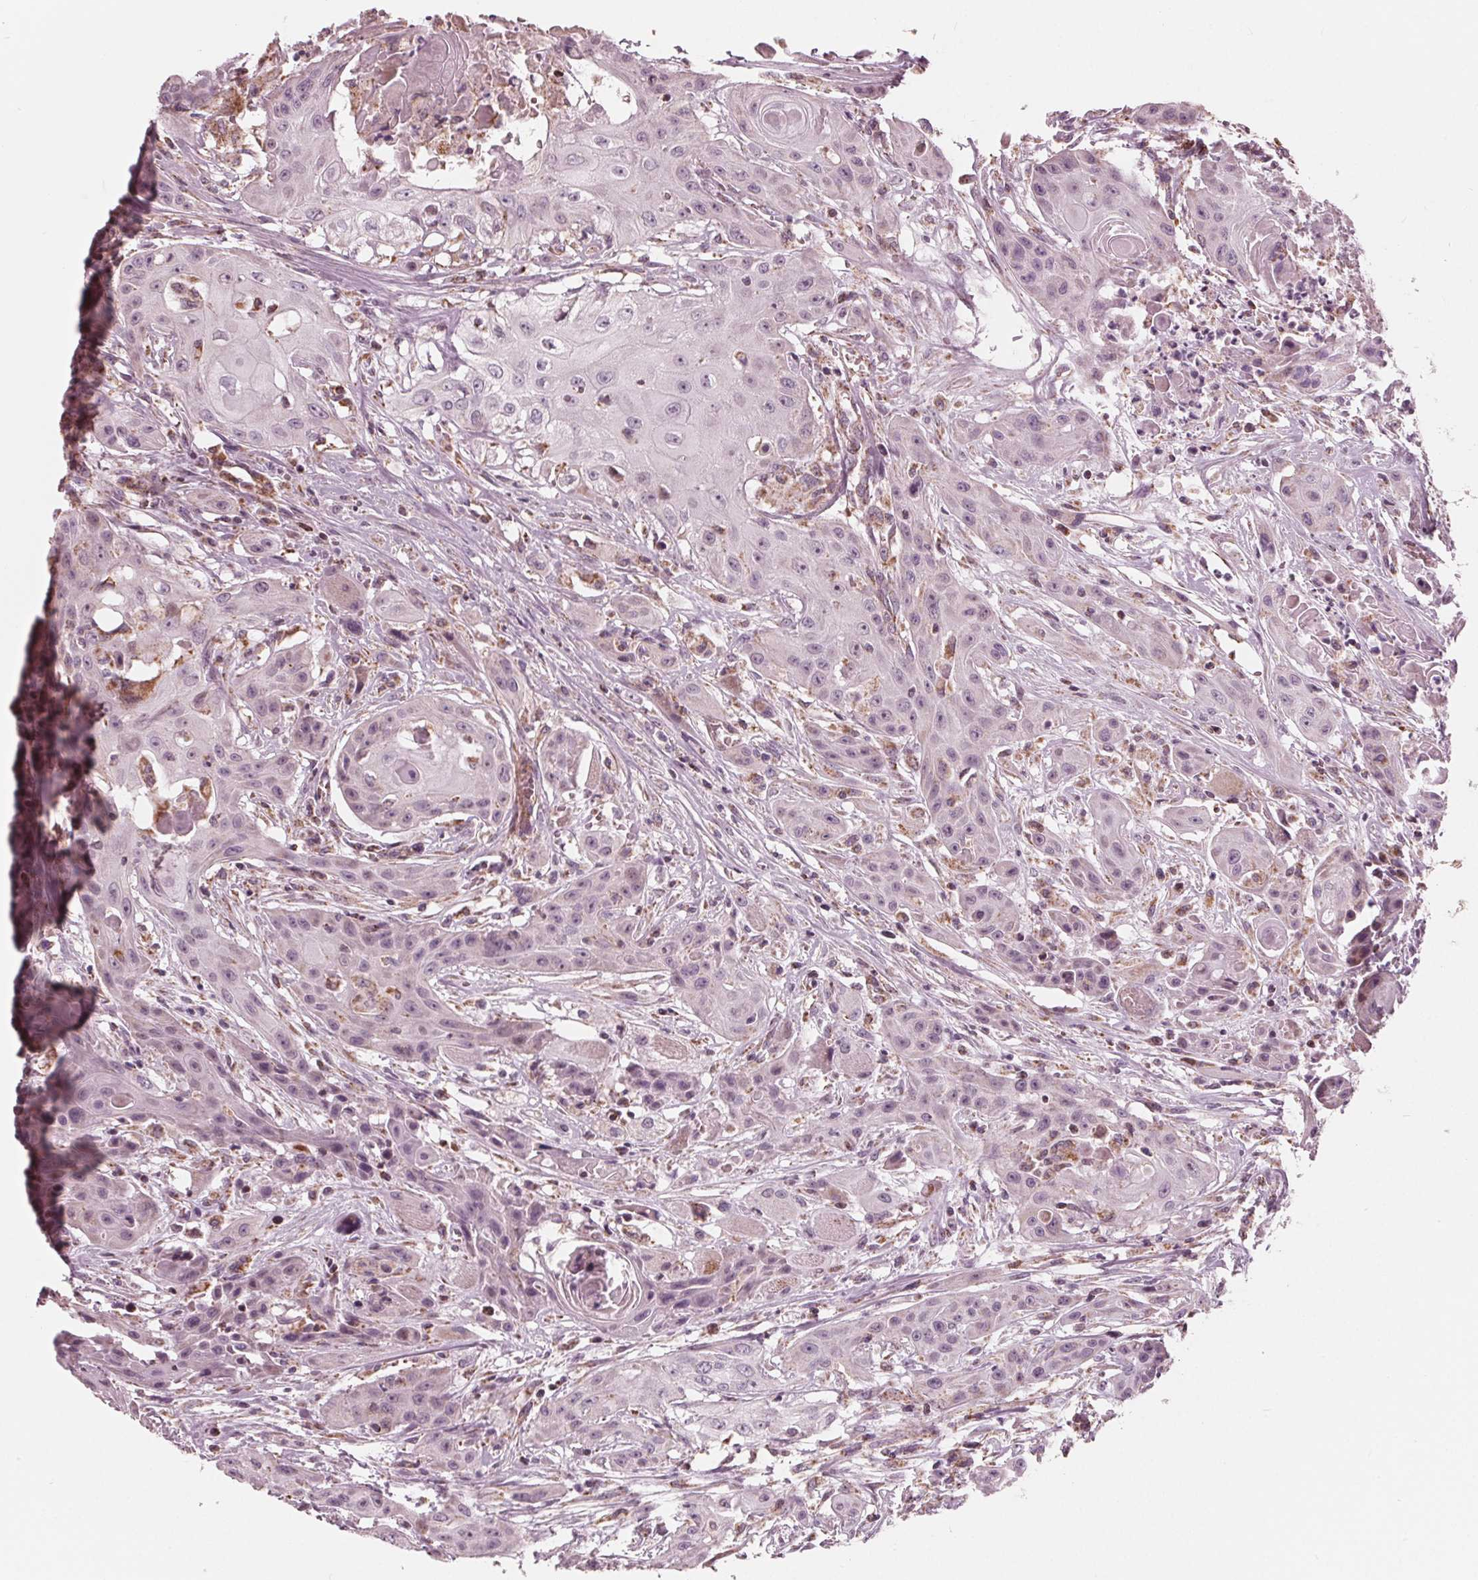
{"staining": {"intensity": "negative", "quantity": "none", "location": "none"}, "tissue": "head and neck cancer", "cell_type": "Tumor cells", "image_type": "cancer", "snomed": [{"axis": "morphology", "description": "Squamous cell carcinoma, NOS"}, {"axis": "topography", "description": "Oral tissue"}, {"axis": "topography", "description": "Head-Neck"}, {"axis": "topography", "description": "Neck, NOS"}], "caption": "A high-resolution histopathology image shows immunohistochemistry staining of head and neck squamous cell carcinoma, which displays no significant staining in tumor cells. Brightfield microscopy of IHC stained with DAB (3,3'-diaminobenzidine) (brown) and hematoxylin (blue), captured at high magnification.", "gene": "DCAF4L2", "patient": {"sex": "female", "age": 55}}